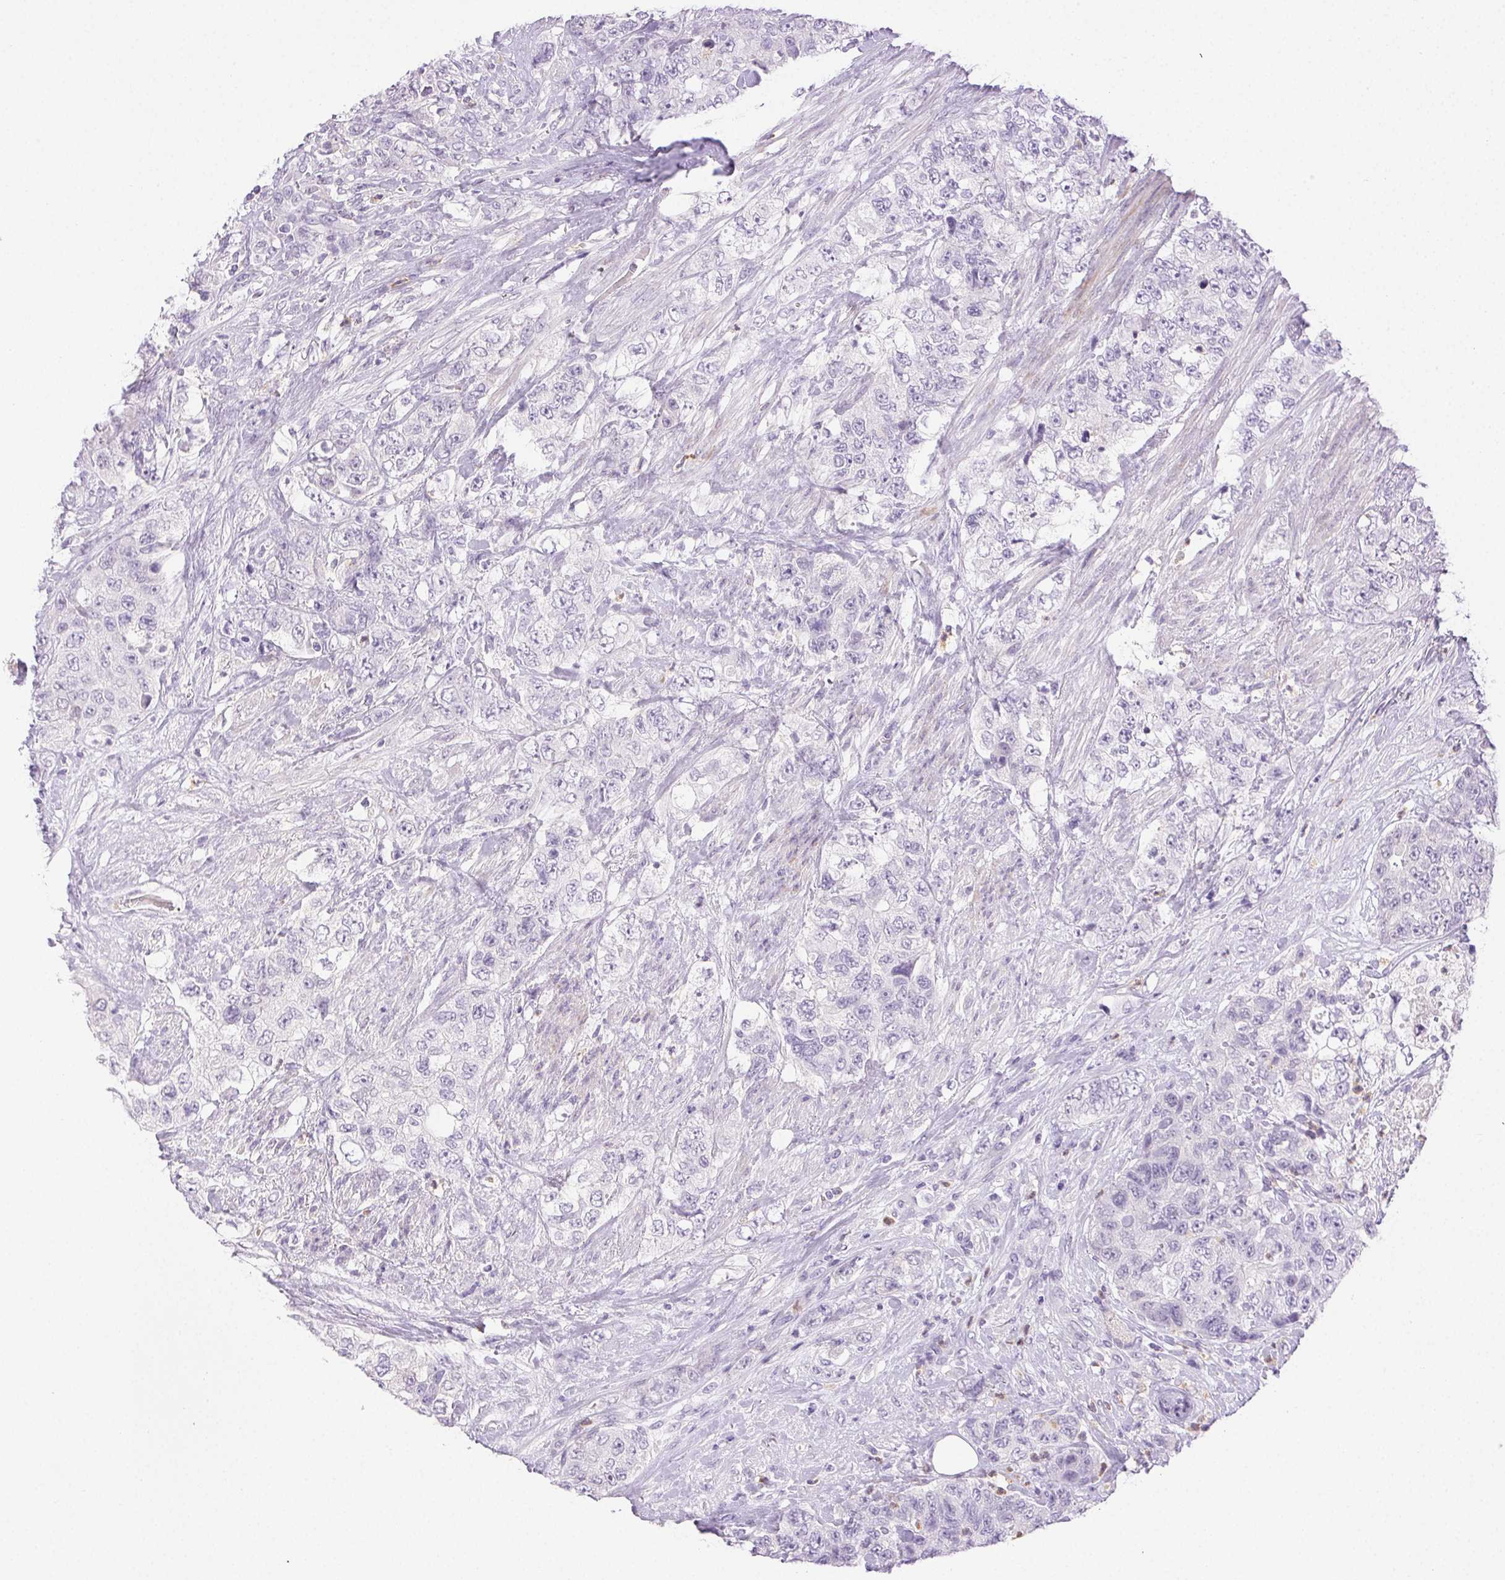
{"staining": {"intensity": "negative", "quantity": "none", "location": "none"}, "tissue": "urothelial cancer", "cell_type": "Tumor cells", "image_type": "cancer", "snomed": [{"axis": "morphology", "description": "Urothelial carcinoma, High grade"}, {"axis": "topography", "description": "Urinary bladder"}], "caption": "There is no significant staining in tumor cells of urothelial cancer.", "gene": "EMX2", "patient": {"sex": "female", "age": 78}}